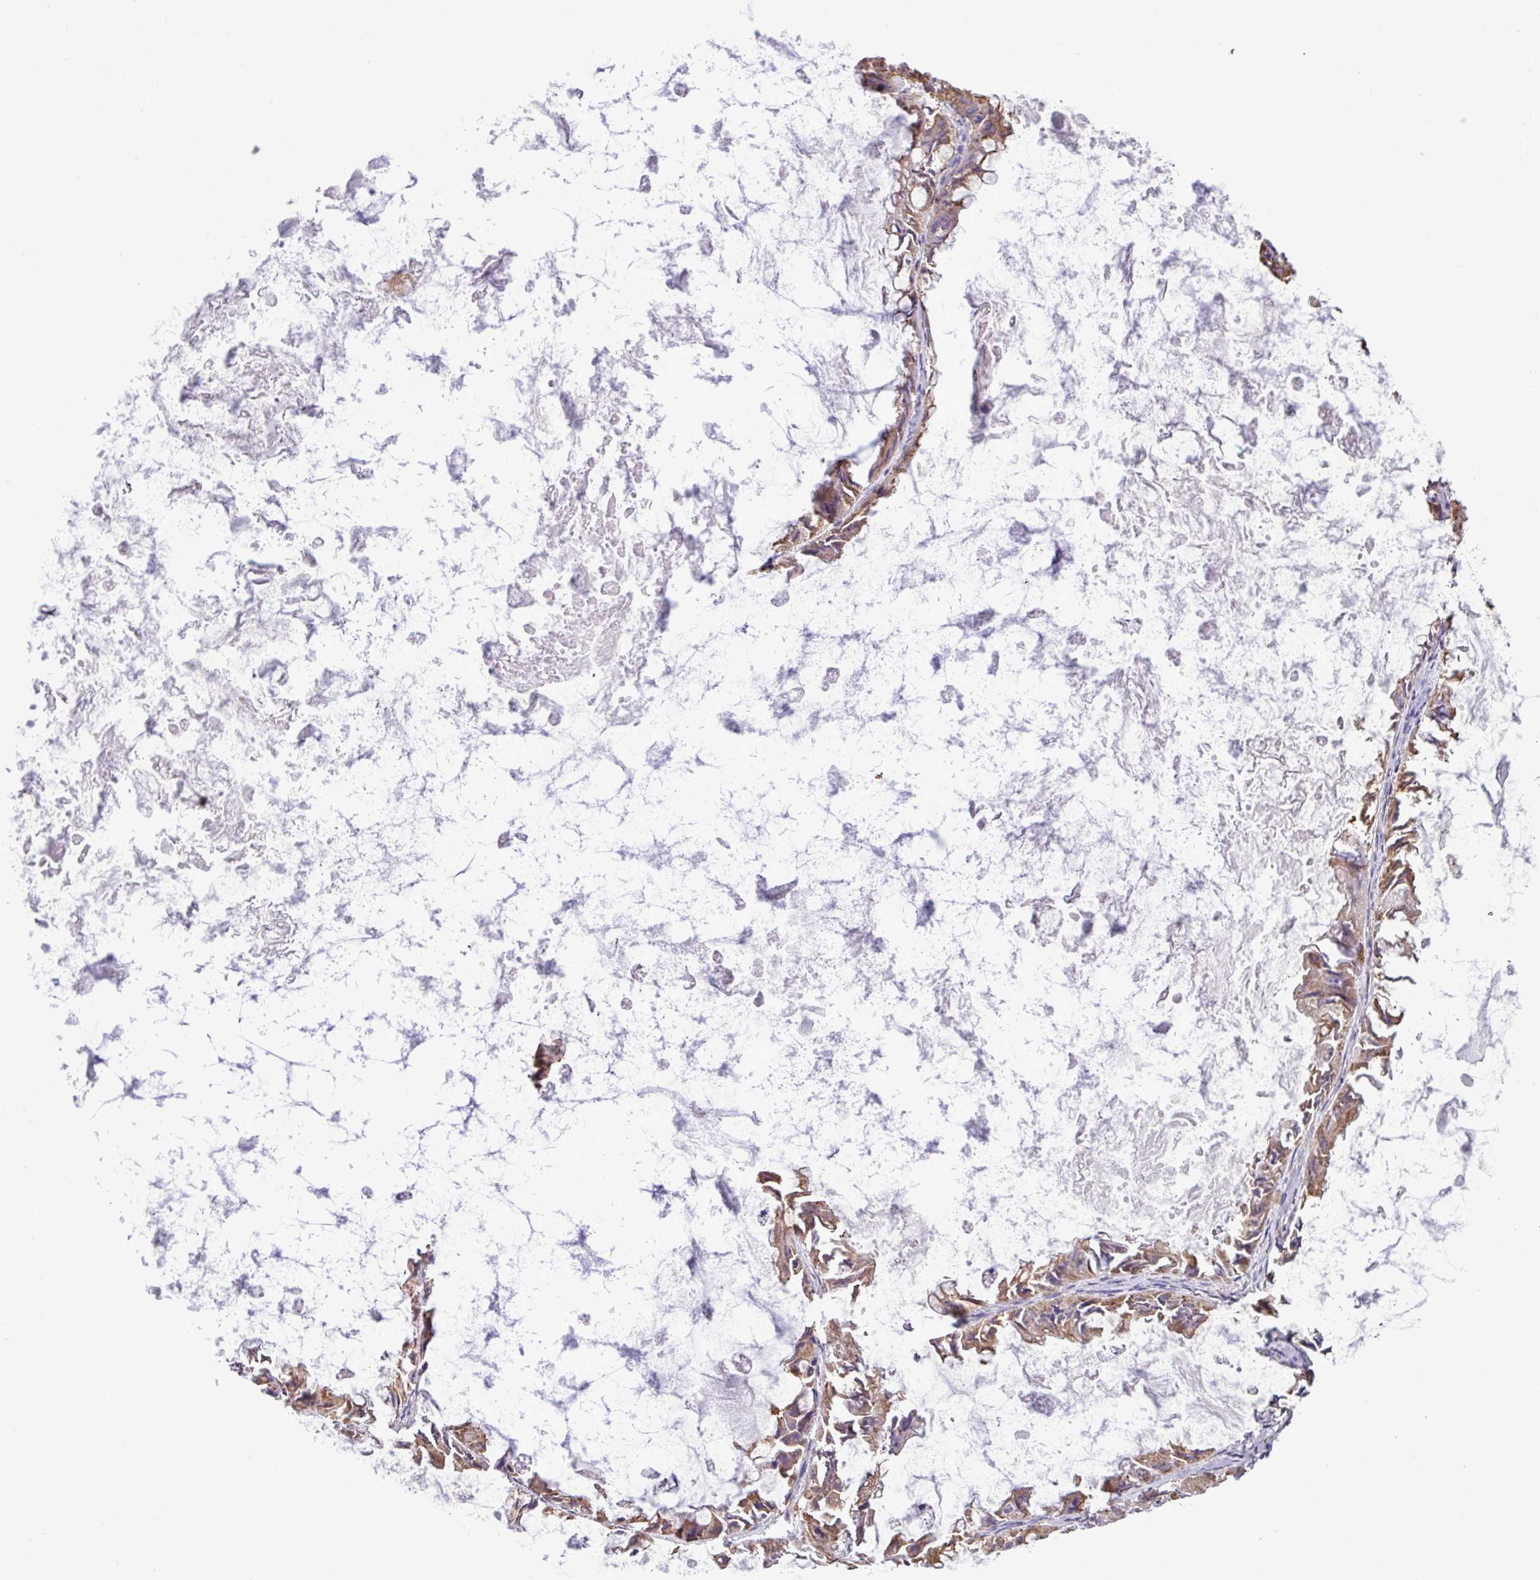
{"staining": {"intensity": "moderate", "quantity": ">75%", "location": "cytoplasmic/membranous"}, "tissue": "ovarian cancer", "cell_type": "Tumor cells", "image_type": "cancer", "snomed": [{"axis": "morphology", "description": "Cystadenocarcinoma, mucinous, NOS"}, {"axis": "topography", "description": "Ovary"}], "caption": "The photomicrograph displays staining of mucinous cystadenocarcinoma (ovarian), revealing moderate cytoplasmic/membranous protein expression (brown color) within tumor cells.", "gene": "ZSCAN5A", "patient": {"sex": "female", "age": 61}}